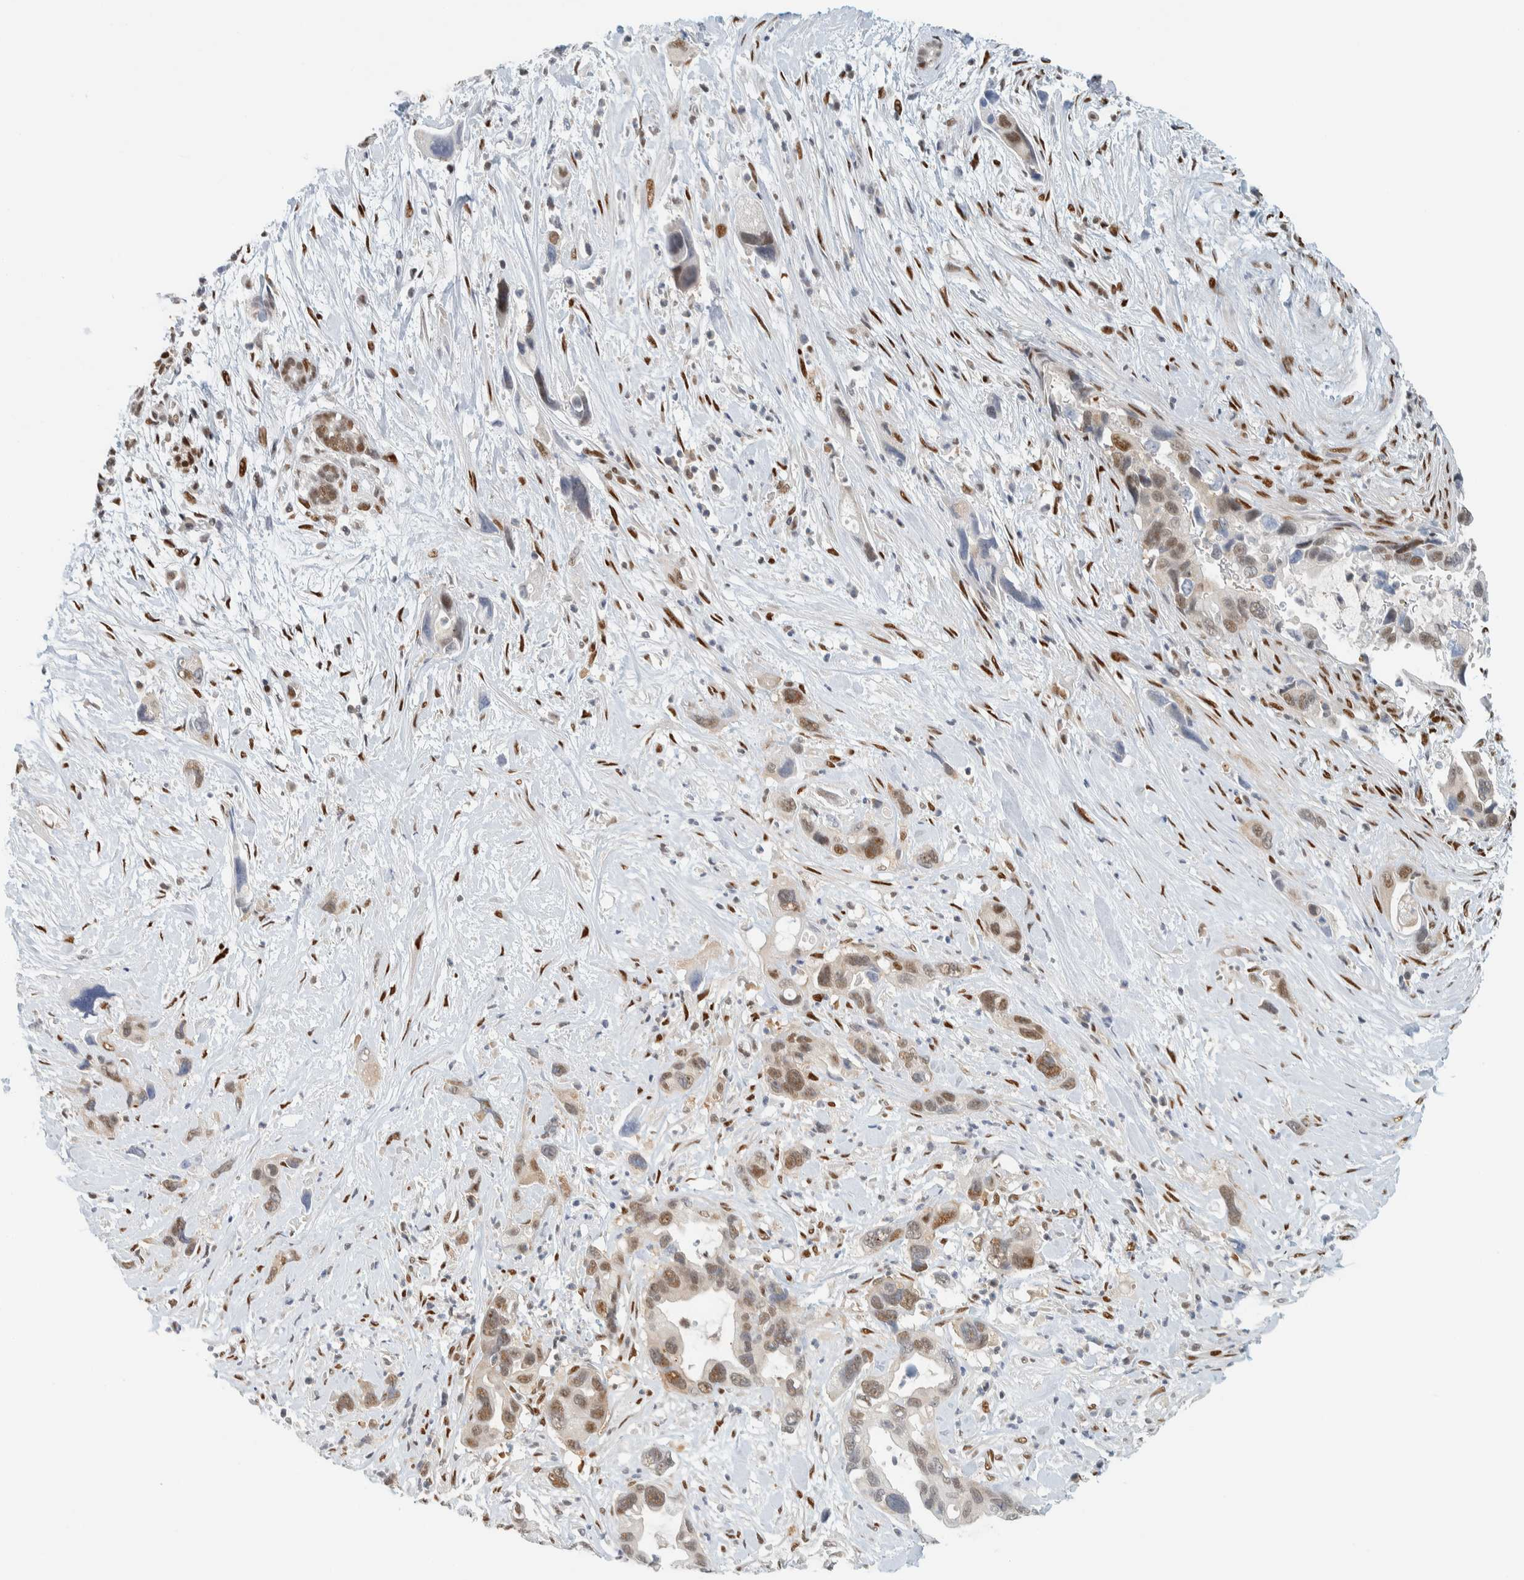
{"staining": {"intensity": "moderate", "quantity": "25%-75%", "location": "nuclear"}, "tissue": "pancreatic cancer", "cell_type": "Tumor cells", "image_type": "cancer", "snomed": [{"axis": "morphology", "description": "Adenocarcinoma, NOS"}, {"axis": "topography", "description": "Pancreas"}], "caption": "Pancreatic adenocarcinoma stained with a brown dye reveals moderate nuclear positive positivity in about 25%-75% of tumor cells.", "gene": "ZNF683", "patient": {"sex": "female", "age": 70}}